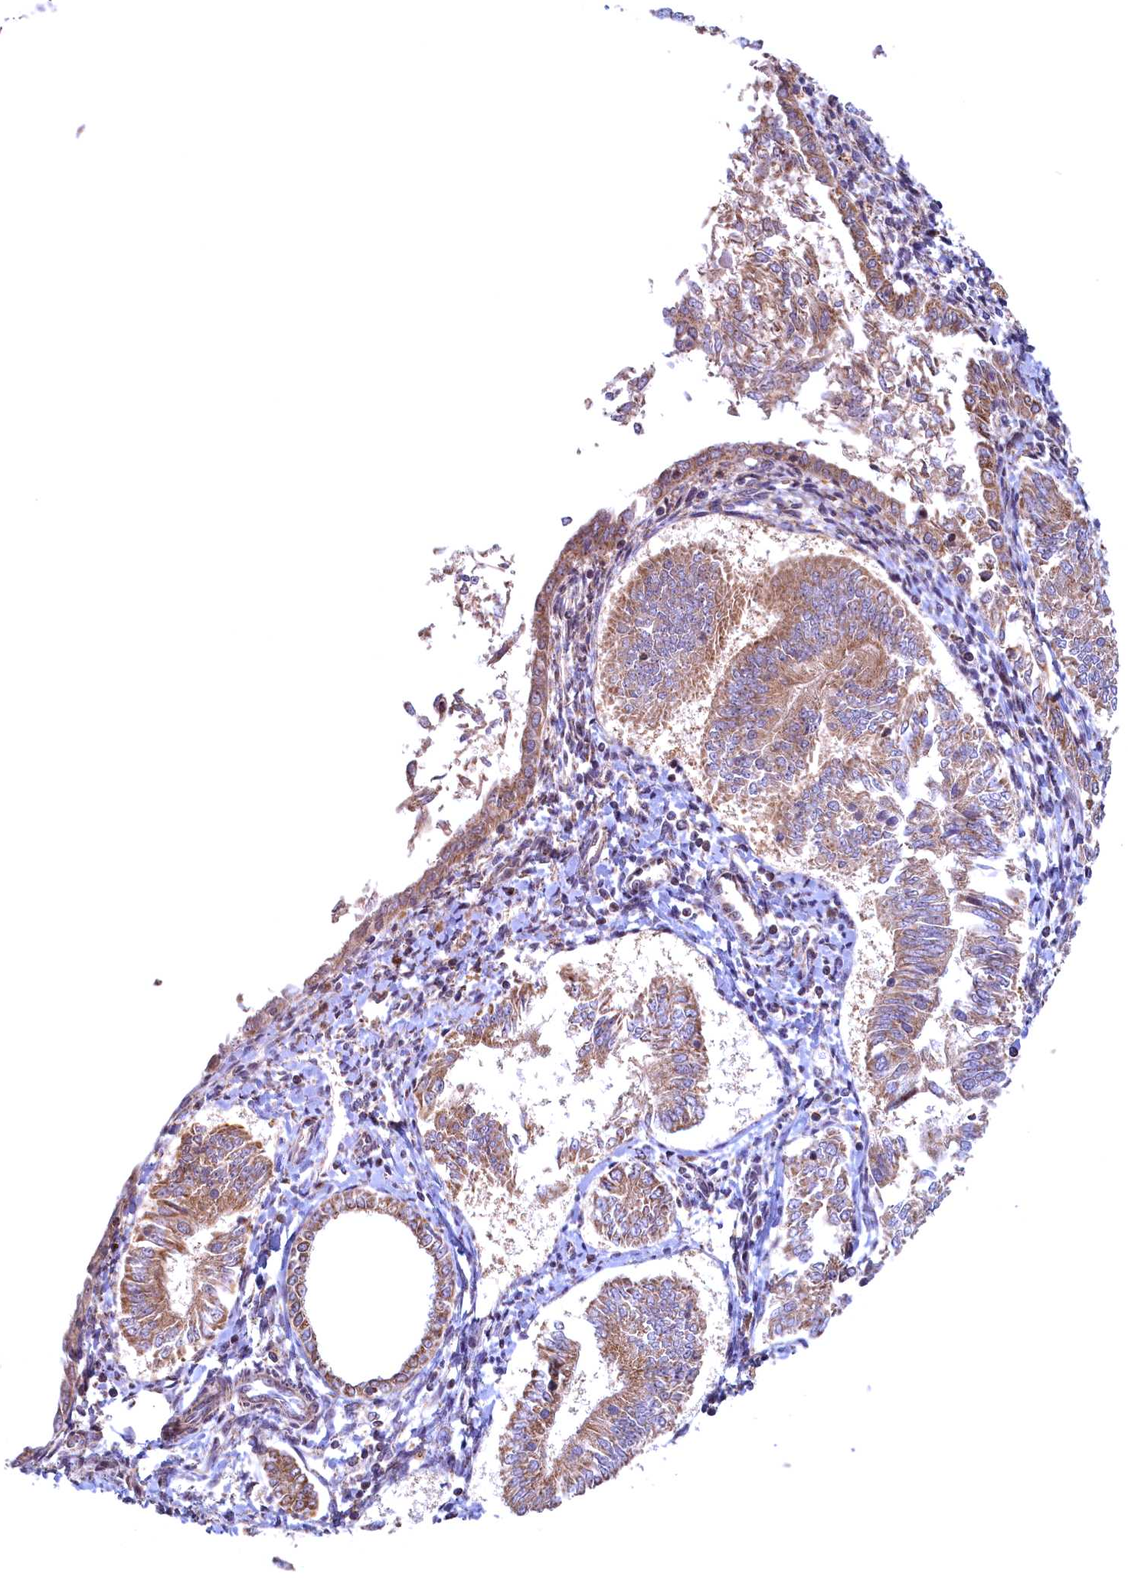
{"staining": {"intensity": "moderate", "quantity": ">75%", "location": "cytoplasmic/membranous"}, "tissue": "endometrial cancer", "cell_type": "Tumor cells", "image_type": "cancer", "snomed": [{"axis": "morphology", "description": "Adenocarcinoma, NOS"}, {"axis": "topography", "description": "Endometrium"}], "caption": "Immunohistochemical staining of human endometrial cancer (adenocarcinoma) demonstrates moderate cytoplasmic/membranous protein positivity in about >75% of tumor cells. (Stains: DAB in brown, nuclei in blue, Microscopy: brightfield microscopy at high magnification).", "gene": "PLA2G10", "patient": {"sex": "female", "age": 58}}